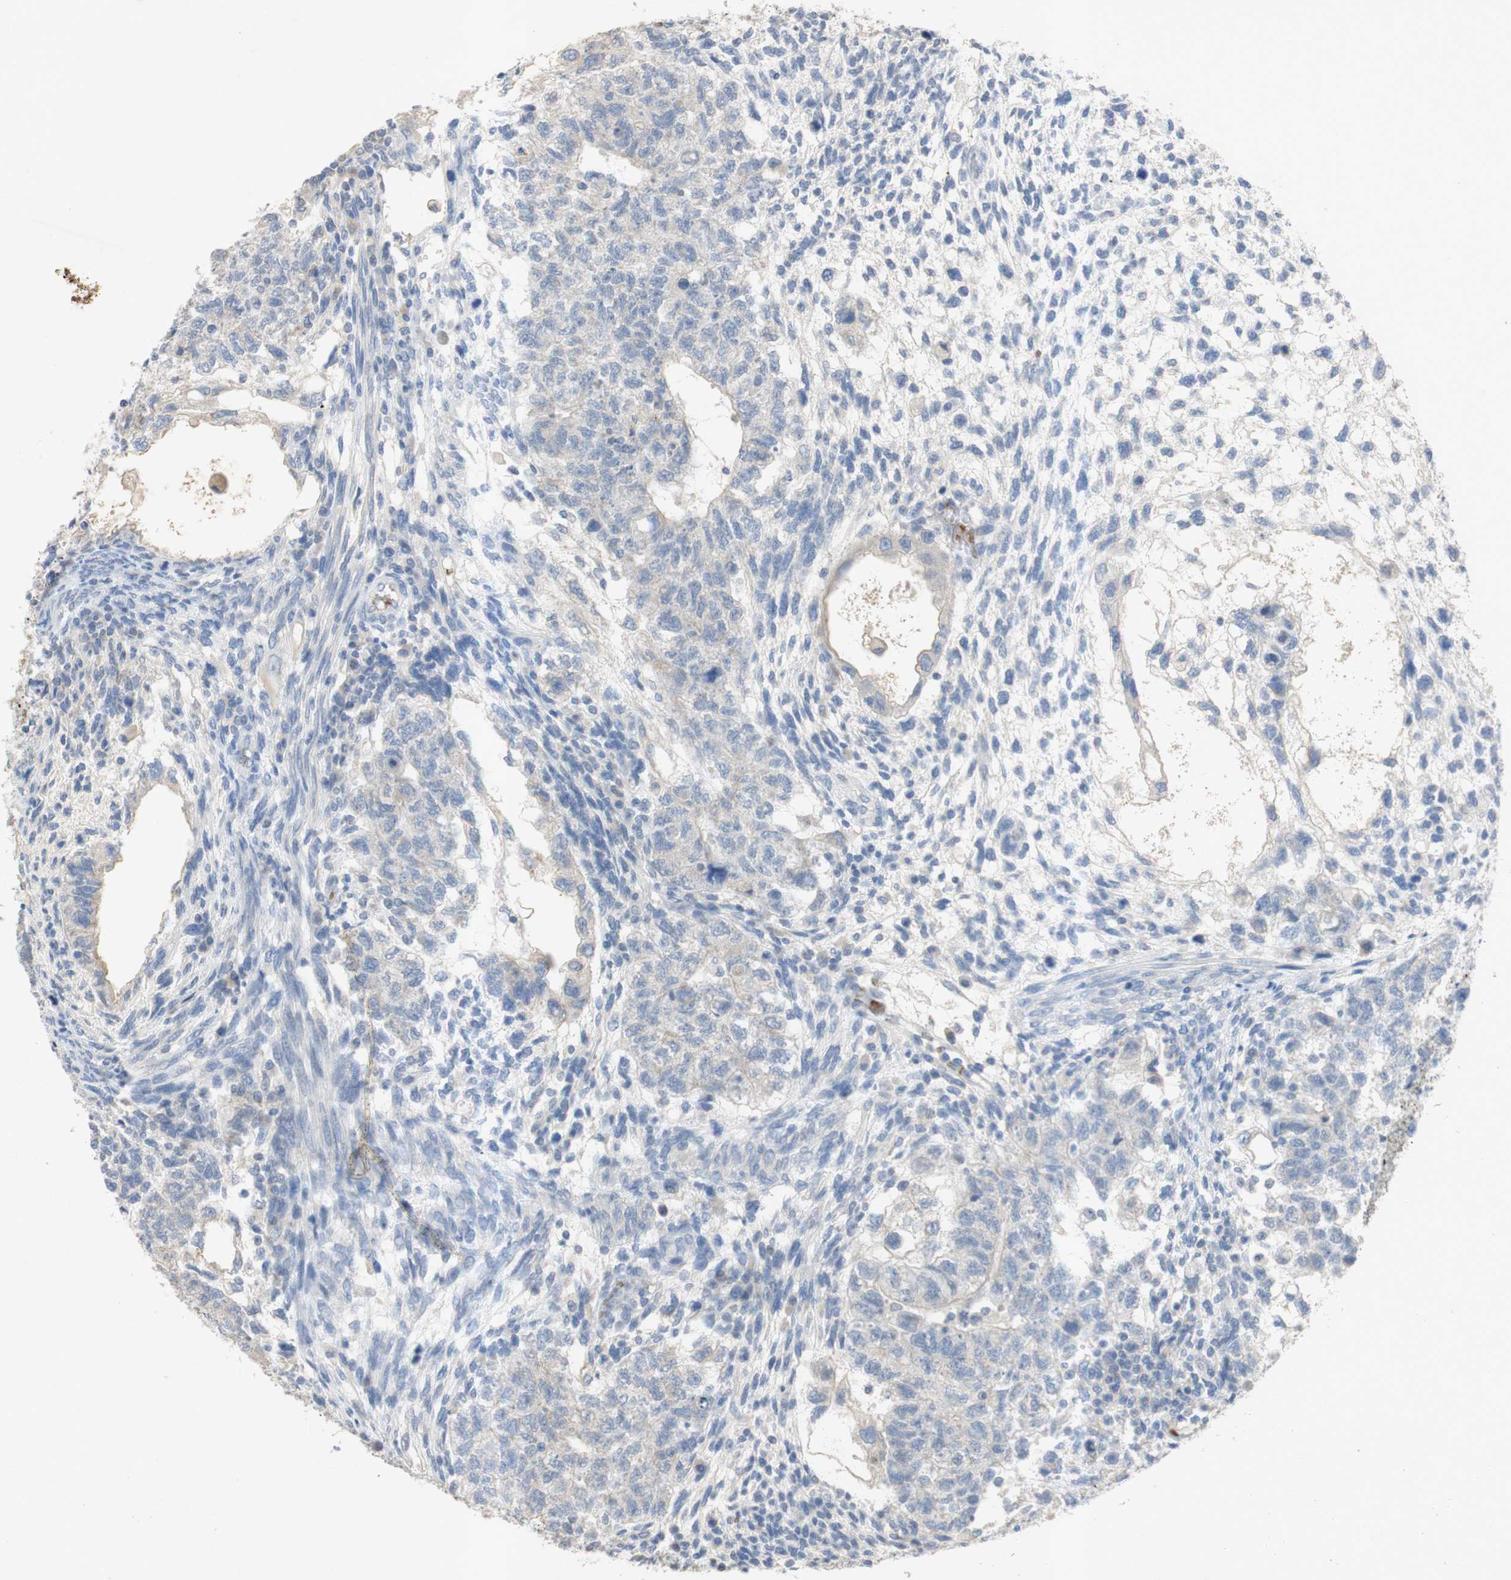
{"staining": {"intensity": "negative", "quantity": "none", "location": "none"}, "tissue": "testis cancer", "cell_type": "Tumor cells", "image_type": "cancer", "snomed": [{"axis": "morphology", "description": "Normal tissue, NOS"}, {"axis": "morphology", "description": "Carcinoma, Embryonal, NOS"}, {"axis": "topography", "description": "Testis"}], "caption": "DAB immunohistochemical staining of testis embryonal carcinoma shows no significant positivity in tumor cells.", "gene": "EPO", "patient": {"sex": "male", "age": 36}}